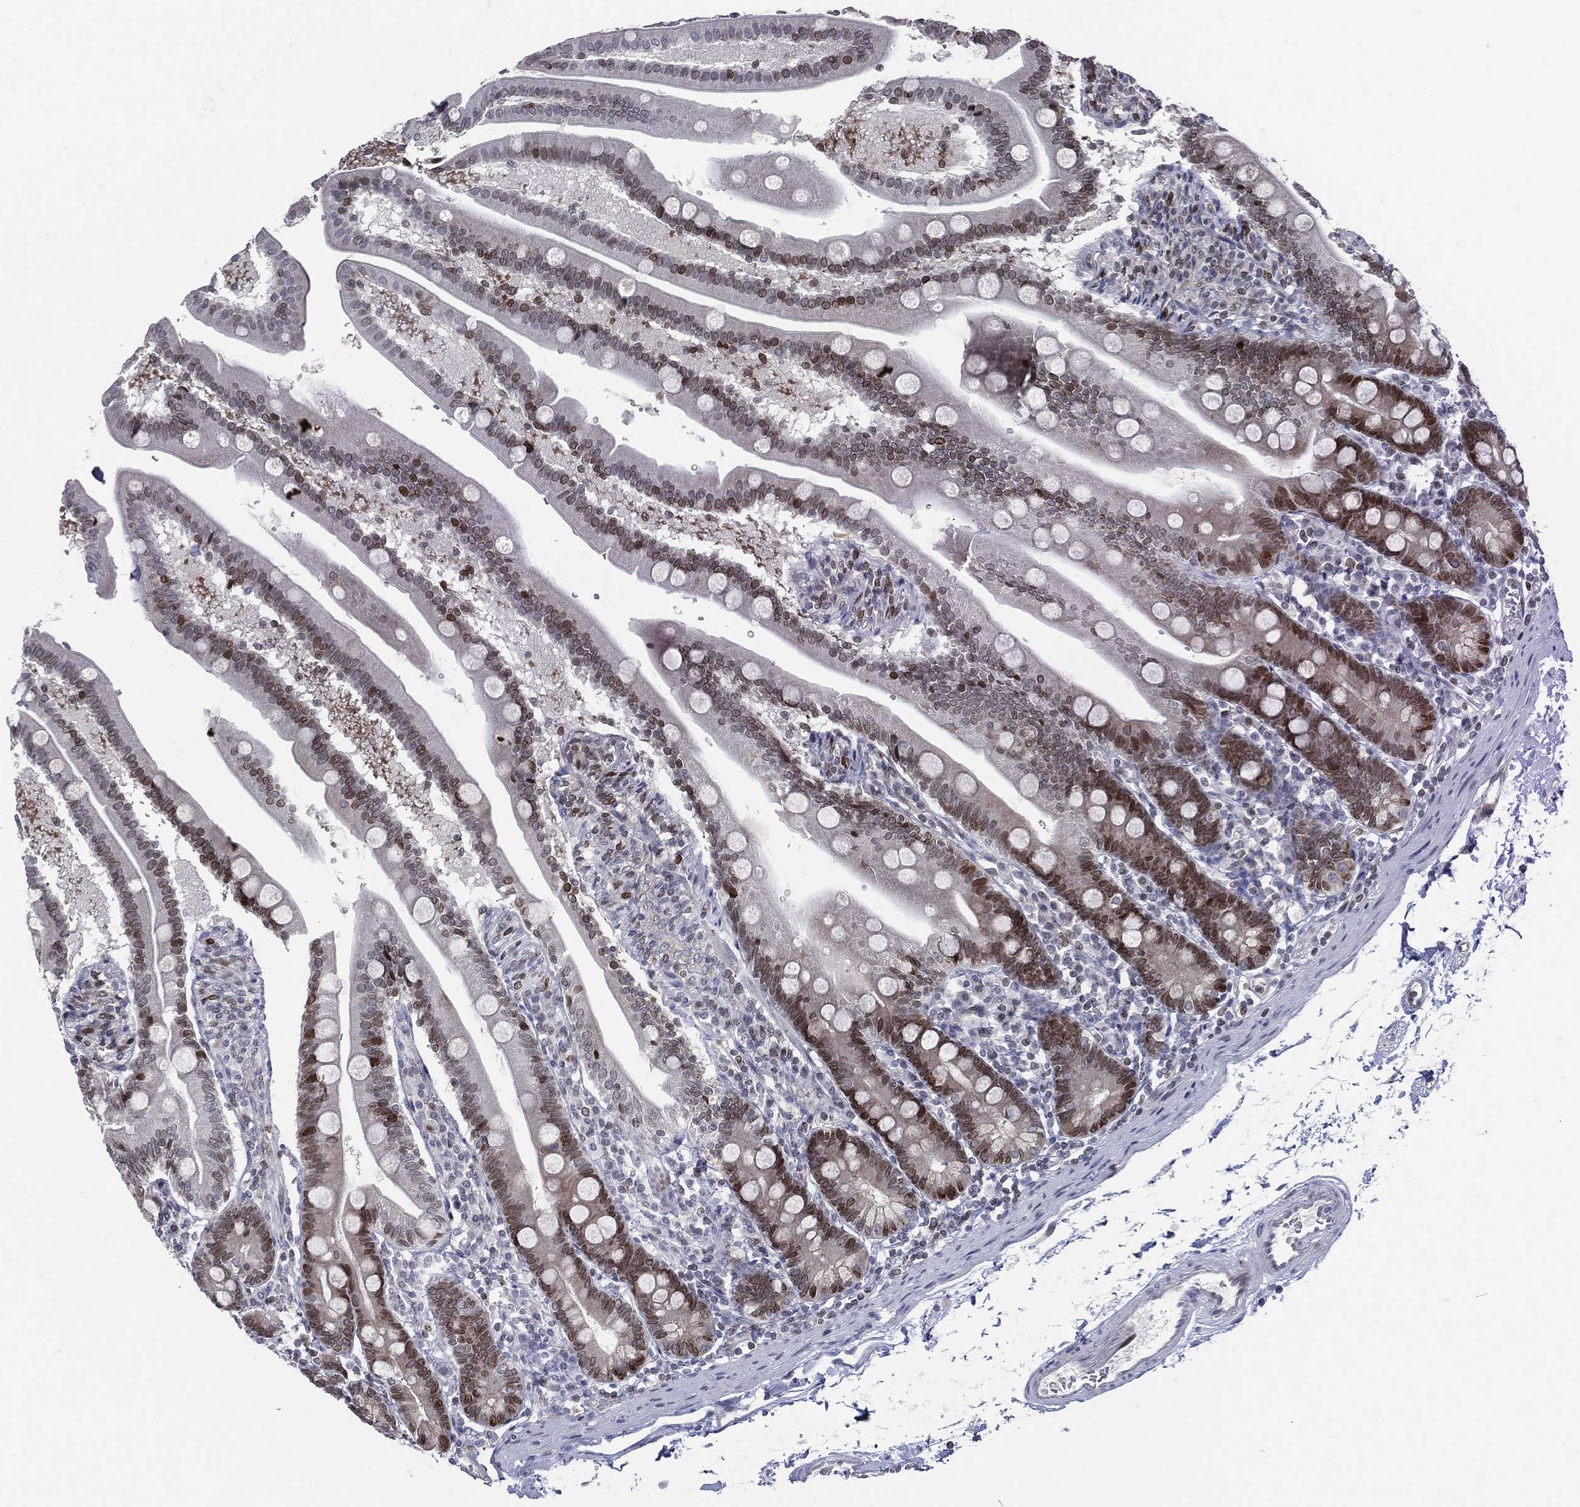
{"staining": {"intensity": "moderate", "quantity": "25%-75%", "location": "nuclear"}, "tissue": "duodenum", "cell_type": "Glandular cells", "image_type": "normal", "snomed": [{"axis": "morphology", "description": "Normal tissue, NOS"}, {"axis": "topography", "description": "Duodenum"}], "caption": "Immunohistochemistry (IHC) image of normal duodenum: human duodenum stained using immunohistochemistry (IHC) shows medium levels of moderate protein expression localized specifically in the nuclear of glandular cells, appearing as a nuclear brown color.", "gene": "DBF4B", "patient": {"sex": "female", "age": 67}}